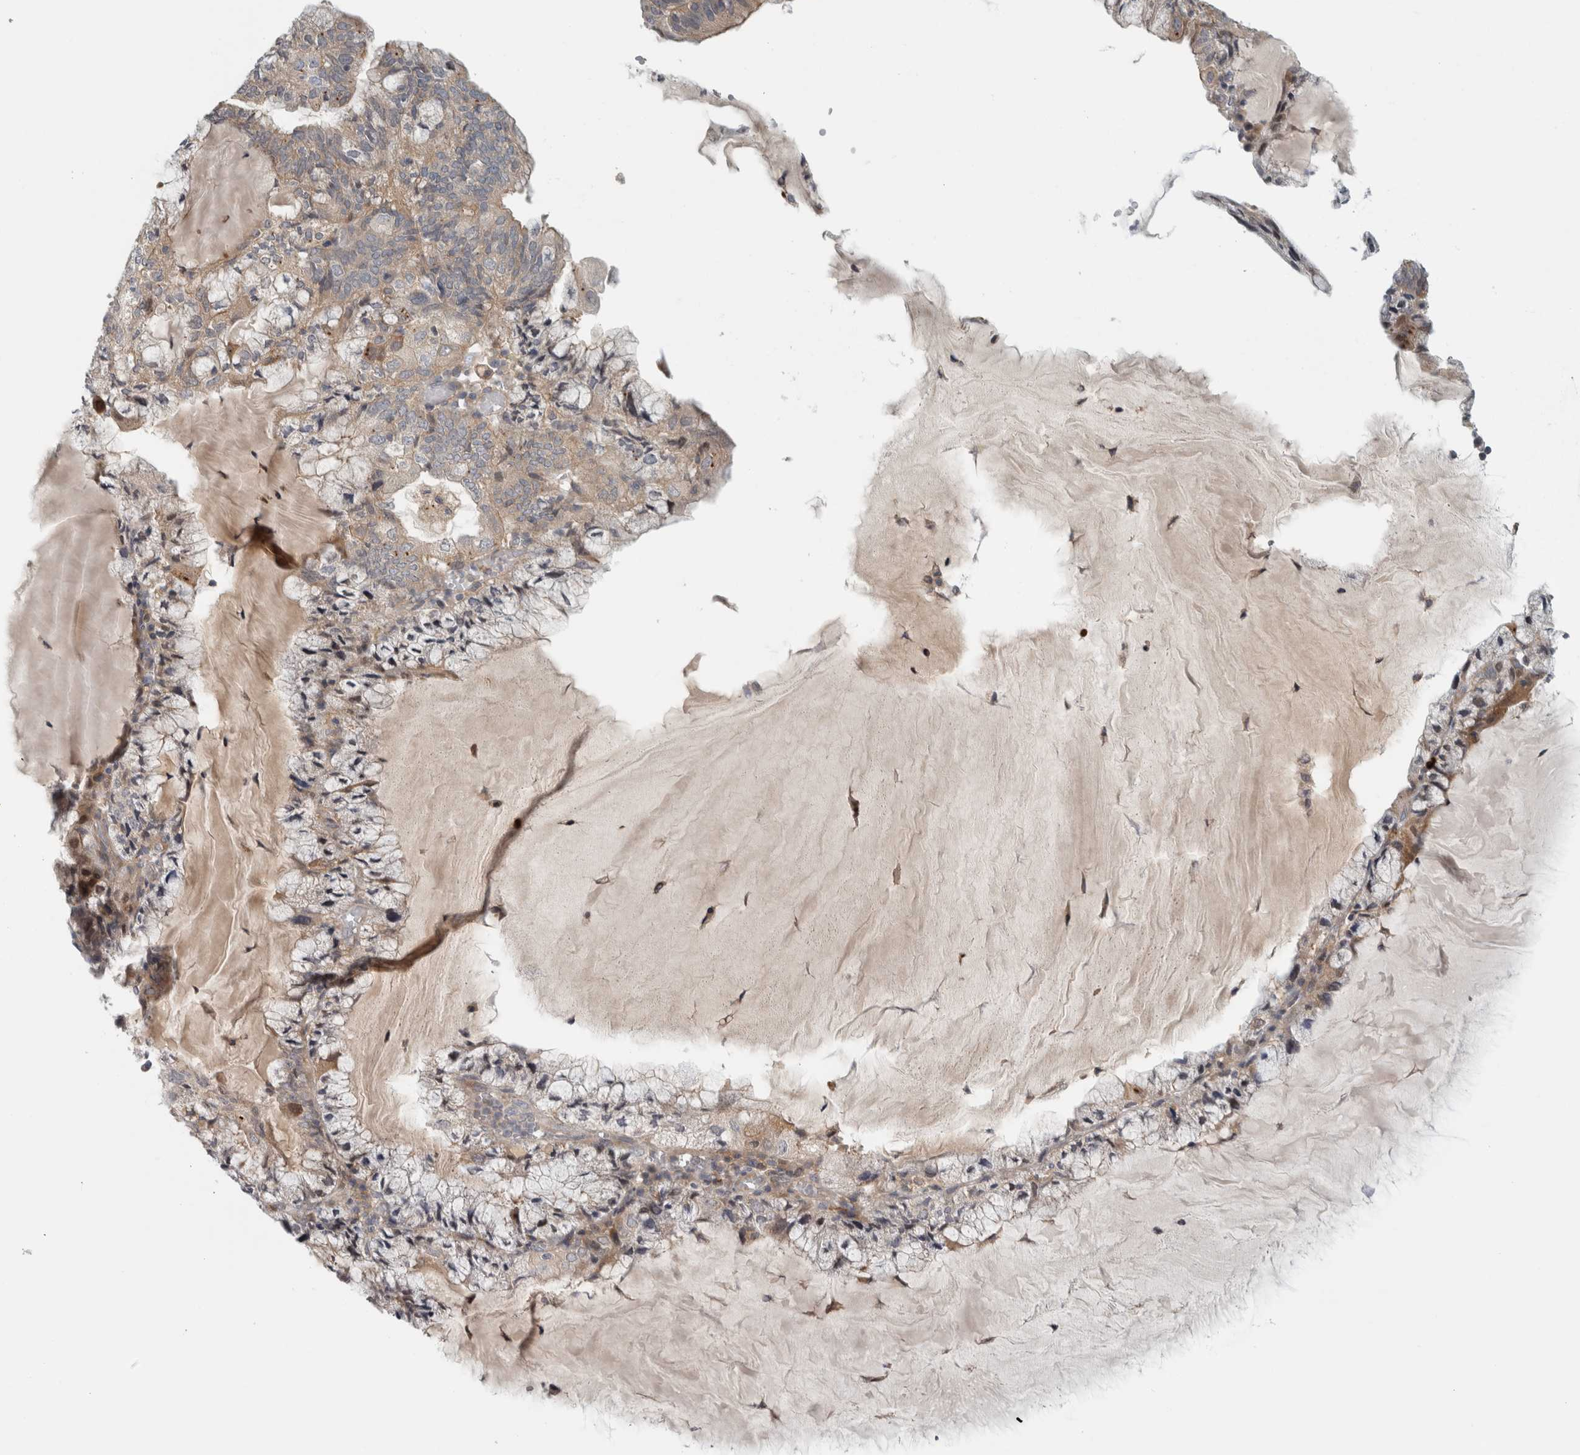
{"staining": {"intensity": "weak", "quantity": "<25%", "location": "cytoplasmic/membranous"}, "tissue": "endometrial cancer", "cell_type": "Tumor cells", "image_type": "cancer", "snomed": [{"axis": "morphology", "description": "Adenocarcinoma, NOS"}, {"axis": "topography", "description": "Endometrium"}], "caption": "DAB immunohistochemical staining of endometrial adenocarcinoma displays no significant staining in tumor cells.", "gene": "ZNF804B", "patient": {"sex": "female", "age": 81}}